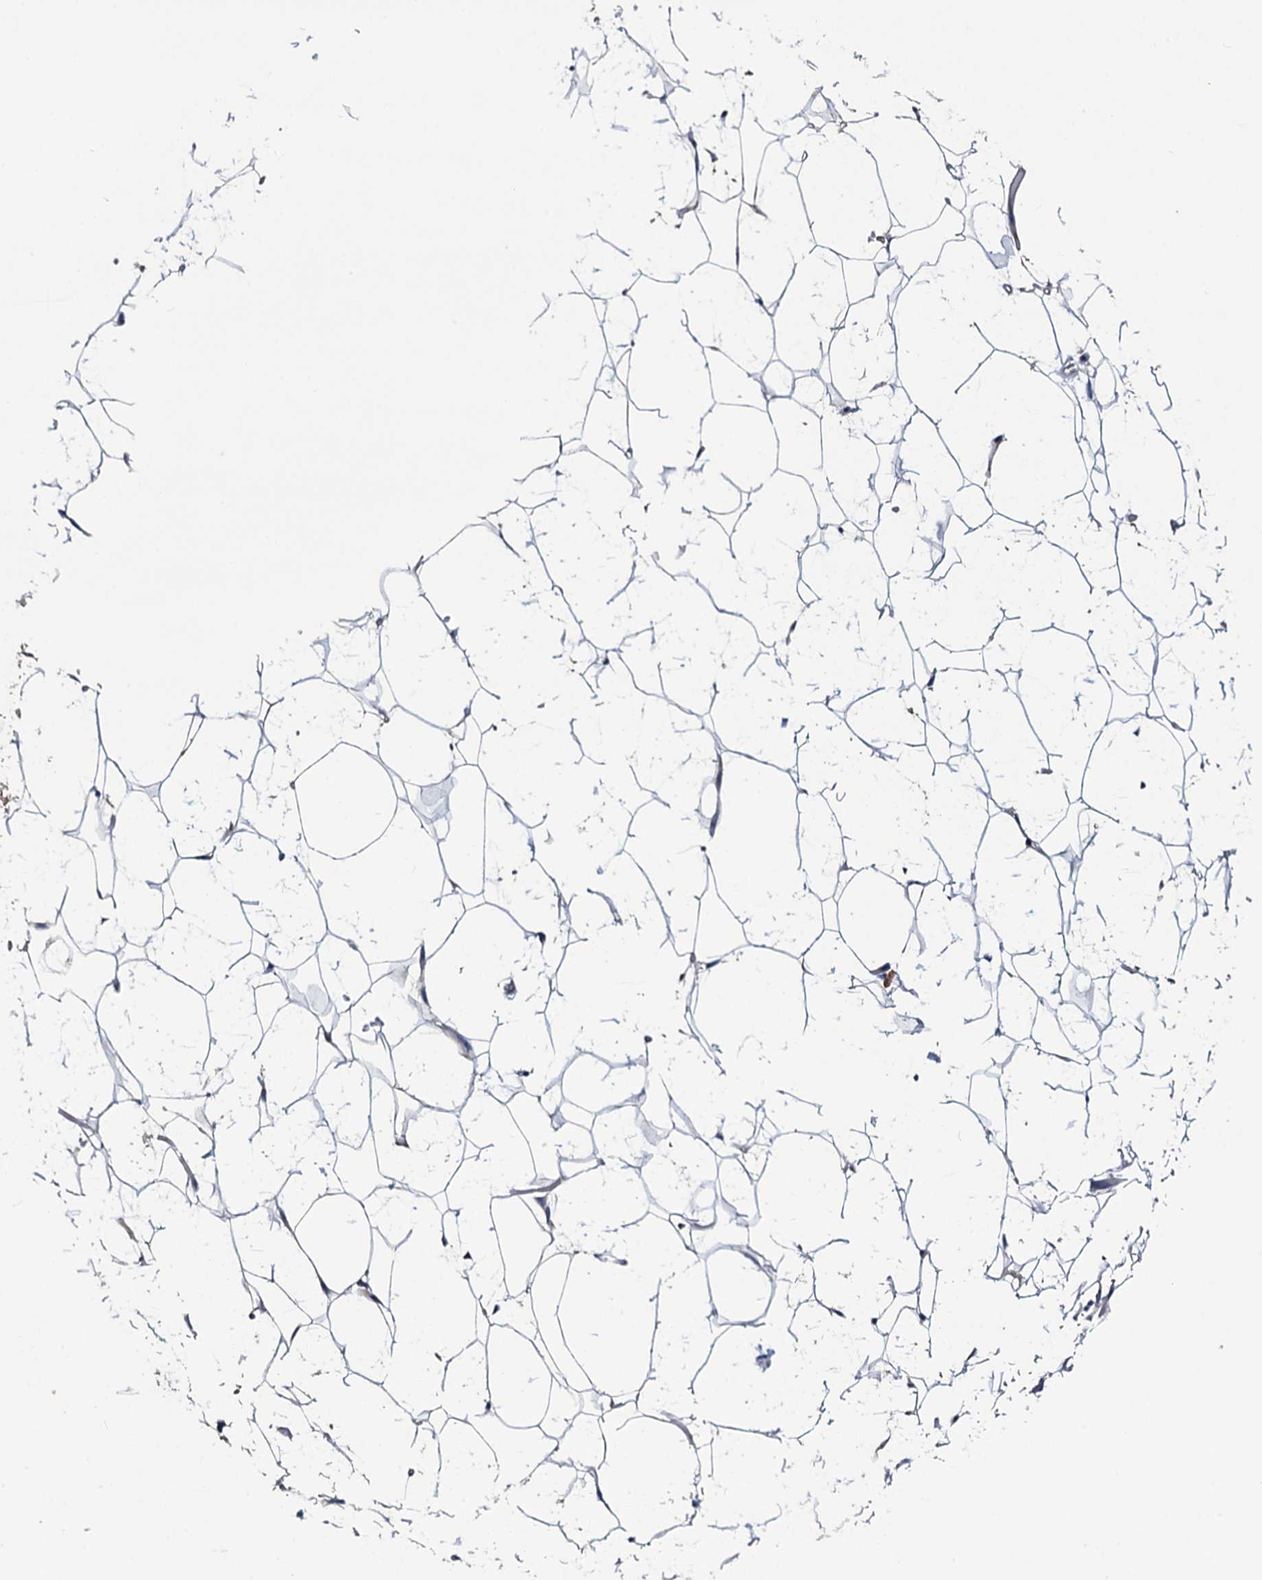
{"staining": {"intensity": "negative", "quantity": "none", "location": "none"}, "tissue": "adipose tissue", "cell_type": "Adipocytes", "image_type": "normal", "snomed": [{"axis": "morphology", "description": "Normal tissue, NOS"}, {"axis": "topography", "description": "Breast"}], "caption": "This photomicrograph is of unremarkable adipose tissue stained with immunohistochemistry to label a protein in brown with the nuclei are counter-stained blue. There is no positivity in adipocytes. The staining is performed using DAB (3,3'-diaminobenzidine) brown chromogen with nuclei counter-stained in using hematoxylin.", "gene": "IL12B", "patient": {"sex": "female", "age": 26}}